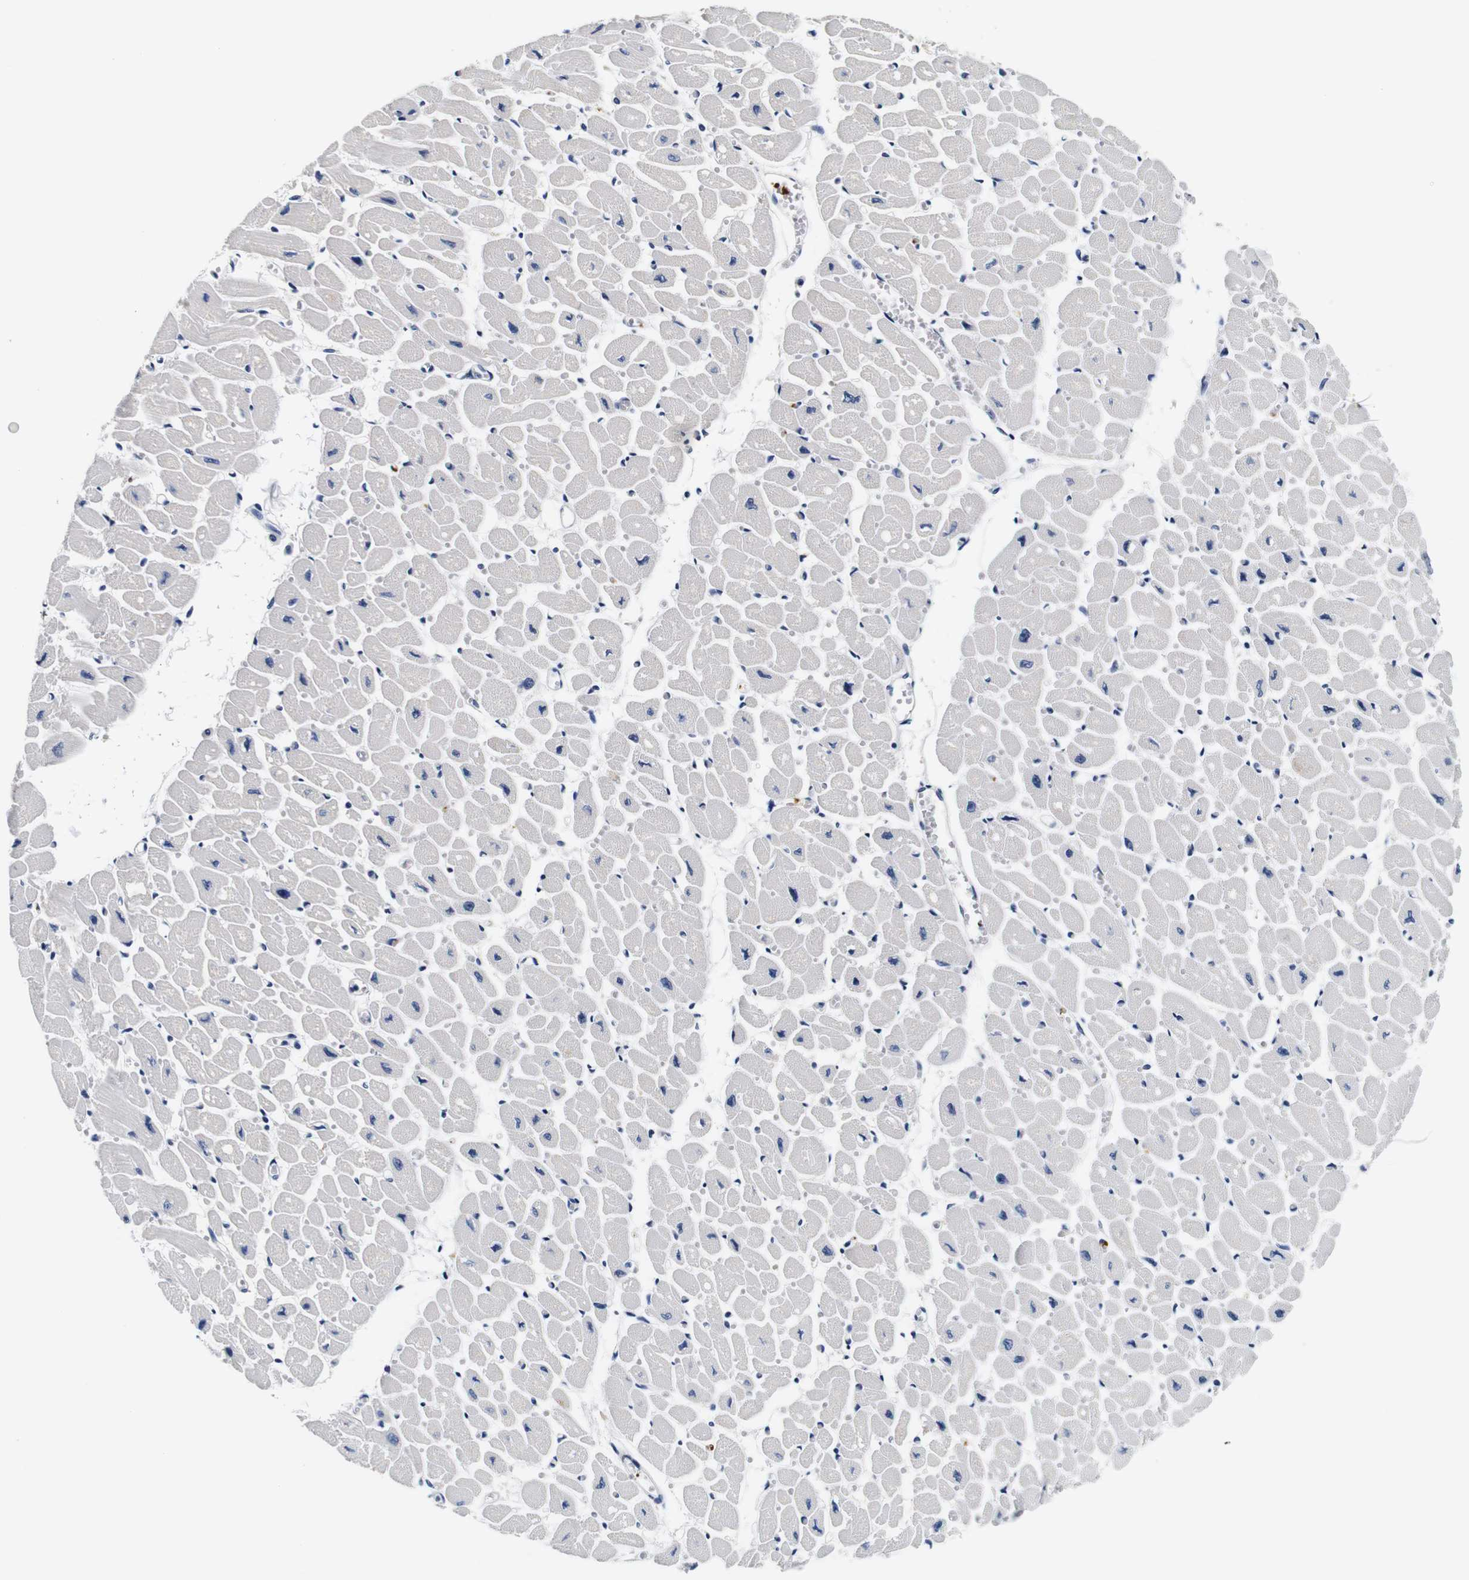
{"staining": {"intensity": "negative", "quantity": "none", "location": "none"}, "tissue": "heart muscle", "cell_type": "Cardiomyocytes", "image_type": "normal", "snomed": [{"axis": "morphology", "description": "Normal tissue, NOS"}, {"axis": "topography", "description": "Heart"}], "caption": "Cardiomyocytes are negative for brown protein staining in normal heart muscle. Nuclei are stained in blue.", "gene": "GP1BA", "patient": {"sex": "female", "age": 54}}